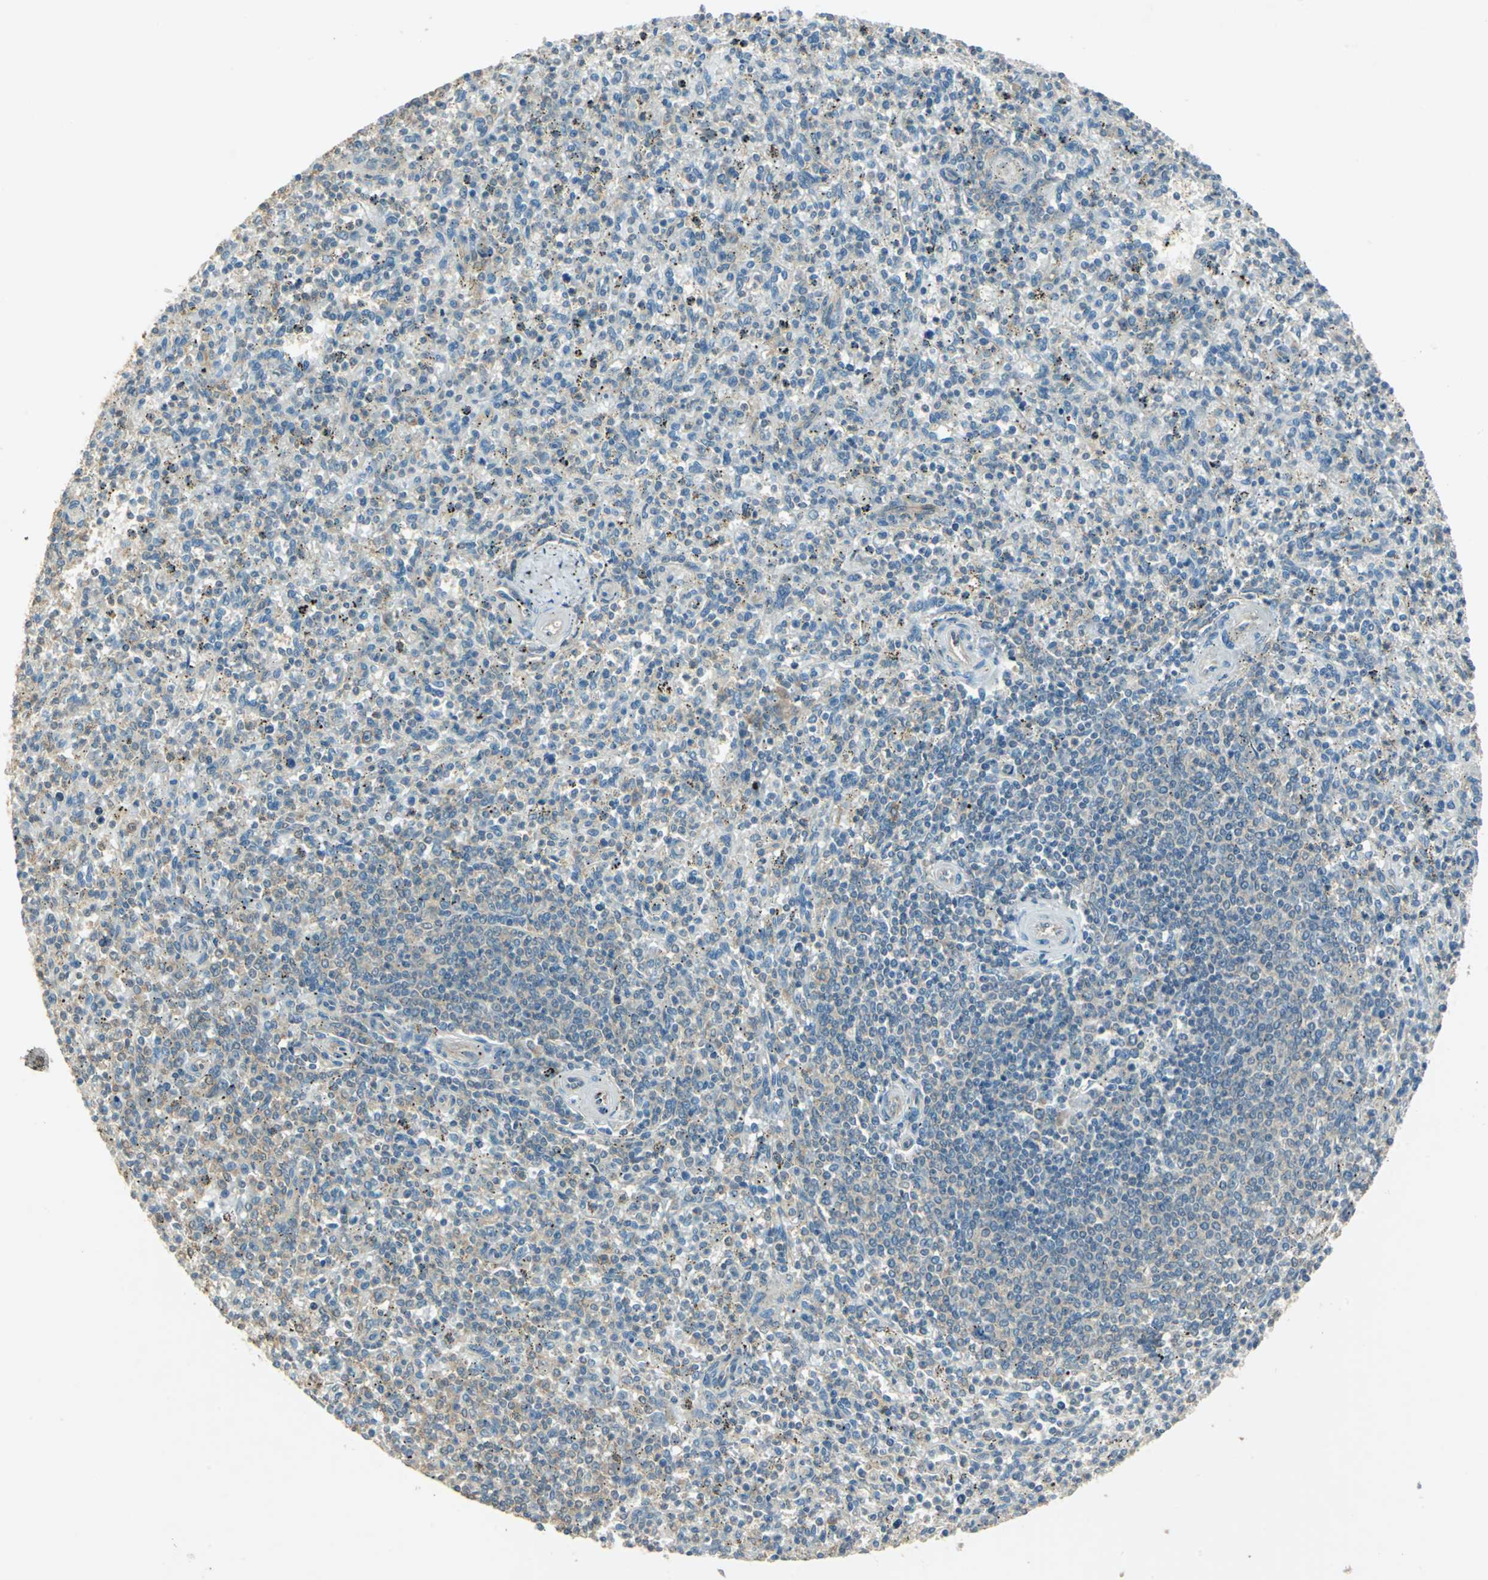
{"staining": {"intensity": "weak", "quantity": "25%-75%", "location": "cytoplasmic/membranous"}, "tissue": "spleen", "cell_type": "Cells in red pulp", "image_type": "normal", "snomed": [{"axis": "morphology", "description": "Normal tissue, NOS"}, {"axis": "topography", "description": "Spleen"}], "caption": "A brown stain highlights weak cytoplasmic/membranous expression of a protein in cells in red pulp of benign spleen.", "gene": "SHC2", "patient": {"sex": "male", "age": 72}}